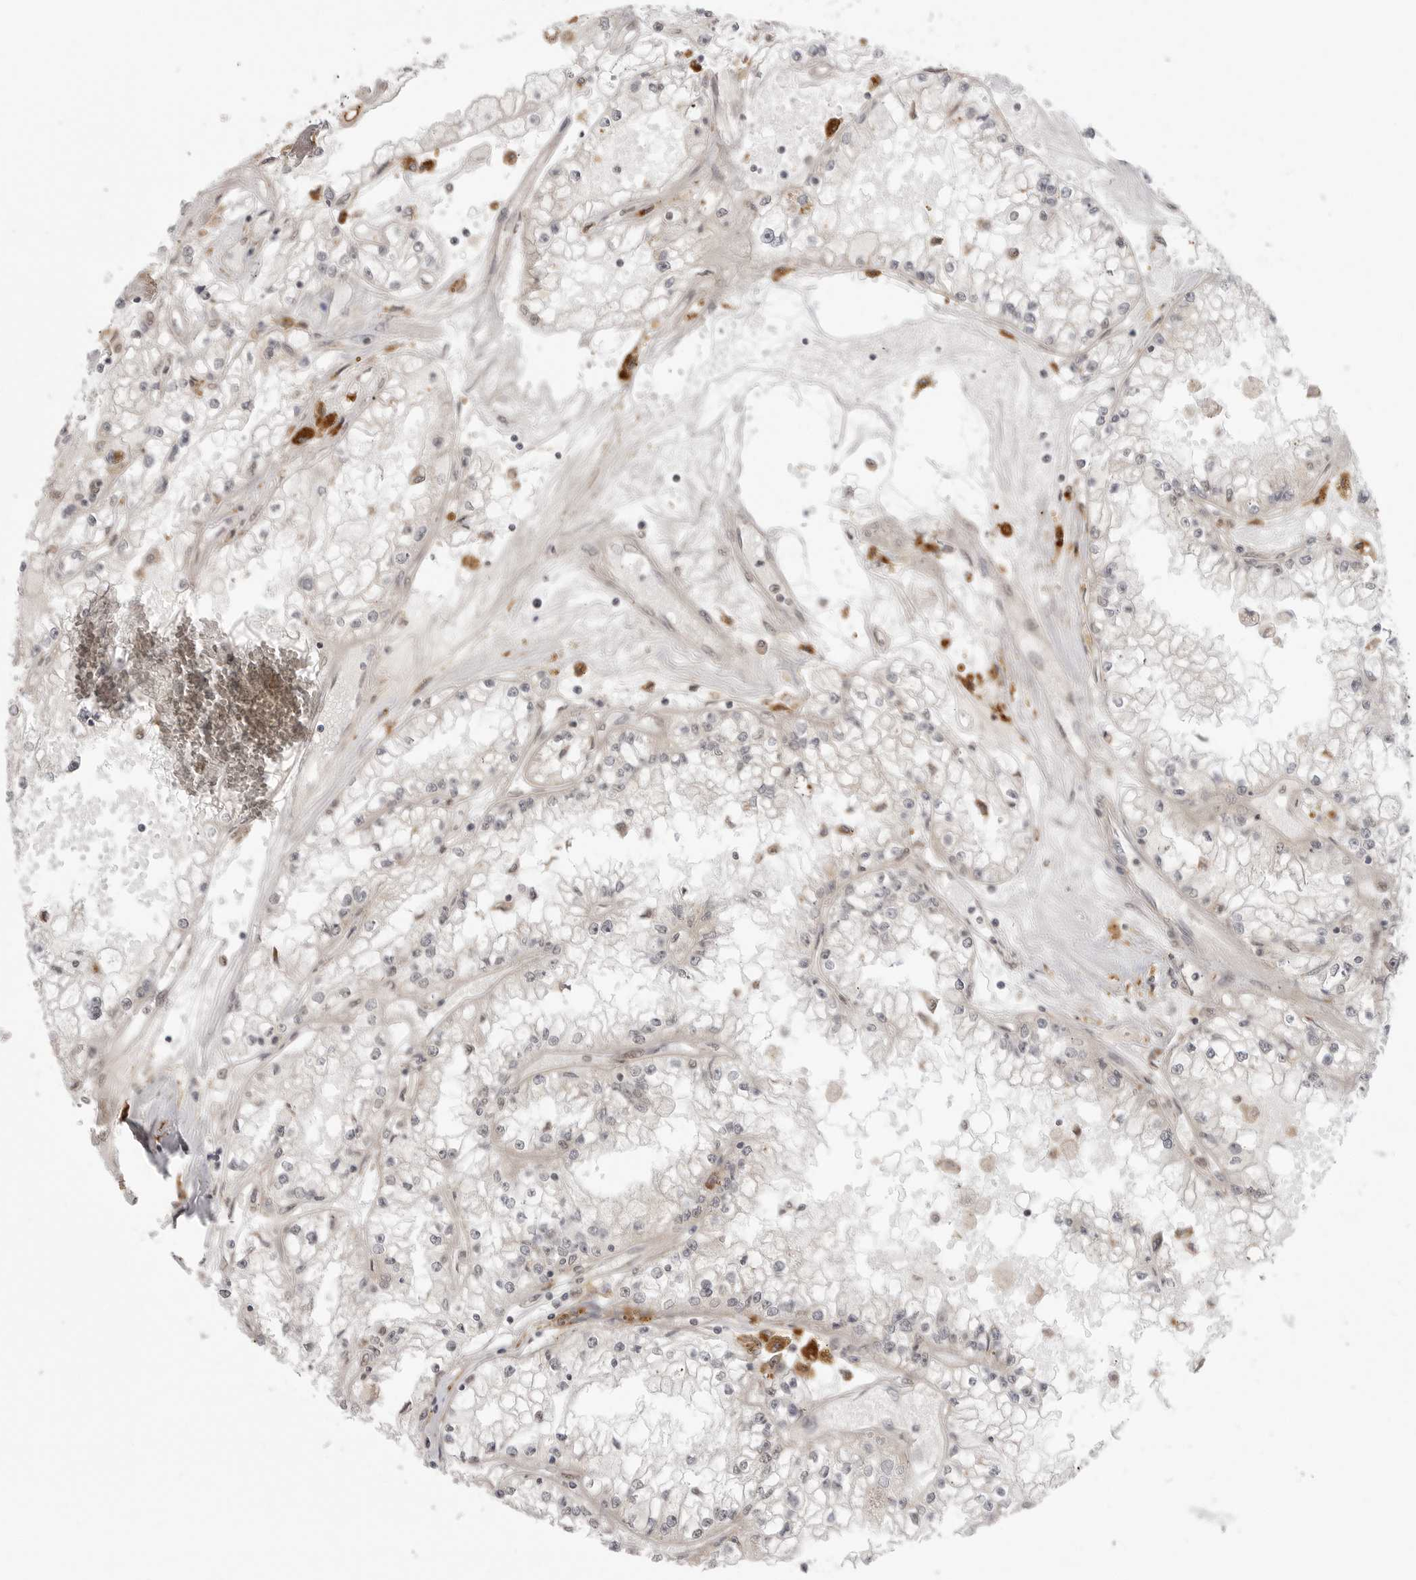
{"staining": {"intensity": "weak", "quantity": "<25%", "location": "nuclear"}, "tissue": "renal cancer", "cell_type": "Tumor cells", "image_type": "cancer", "snomed": [{"axis": "morphology", "description": "Adenocarcinoma, NOS"}, {"axis": "topography", "description": "Kidney"}], "caption": "High magnification brightfield microscopy of renal adenocarcinoma stained with DAB (3,3'-diaminobenzidine) (brown) and counterstained with hematoxylin (blue): tumor cells show no significant positivity.", "gene": "KALRN", "patient": {"sex": "male", "age": 56}}